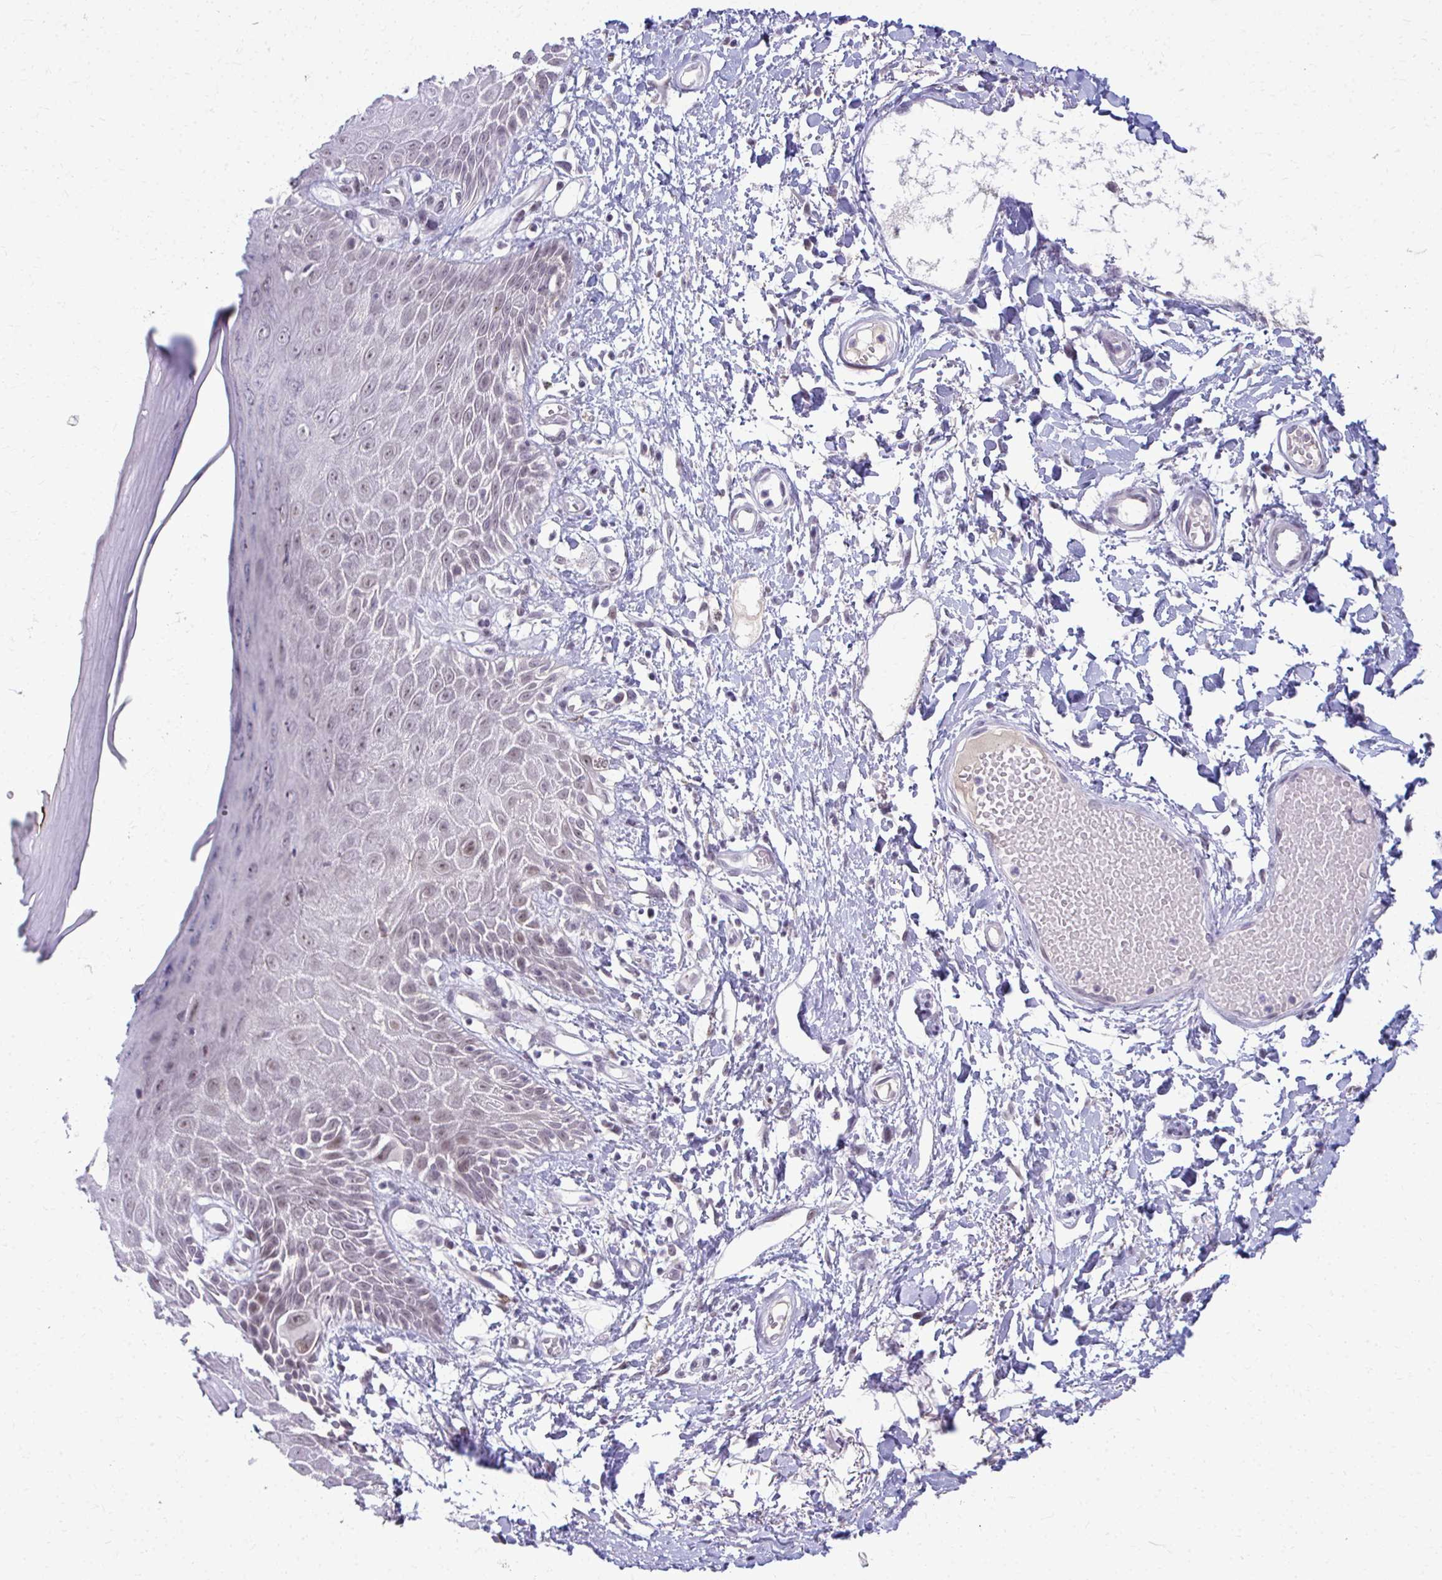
{"staining": {"intensity": "weak", "quantity": "25%-75%", "location": "nuclear"}, "tissue": "skin", "cell_type": "Epidermal cells", "image_type": "normal", "snomed": [{"axis": "morphology", "description": "Normal tissue, NOS"}, {"axis": "topography", "description": "Anal"}, {"axis": "topography", "description": "Peripheral nerve tissue"}], "caption": "Immunohistochemical staining of unremarkable human skin reveals low levels of weak nuclear positivity in approximately 25%-75% of epidermal cells.", "gene": "MAF1", "patient": {"sex": "male", "age": 78}}